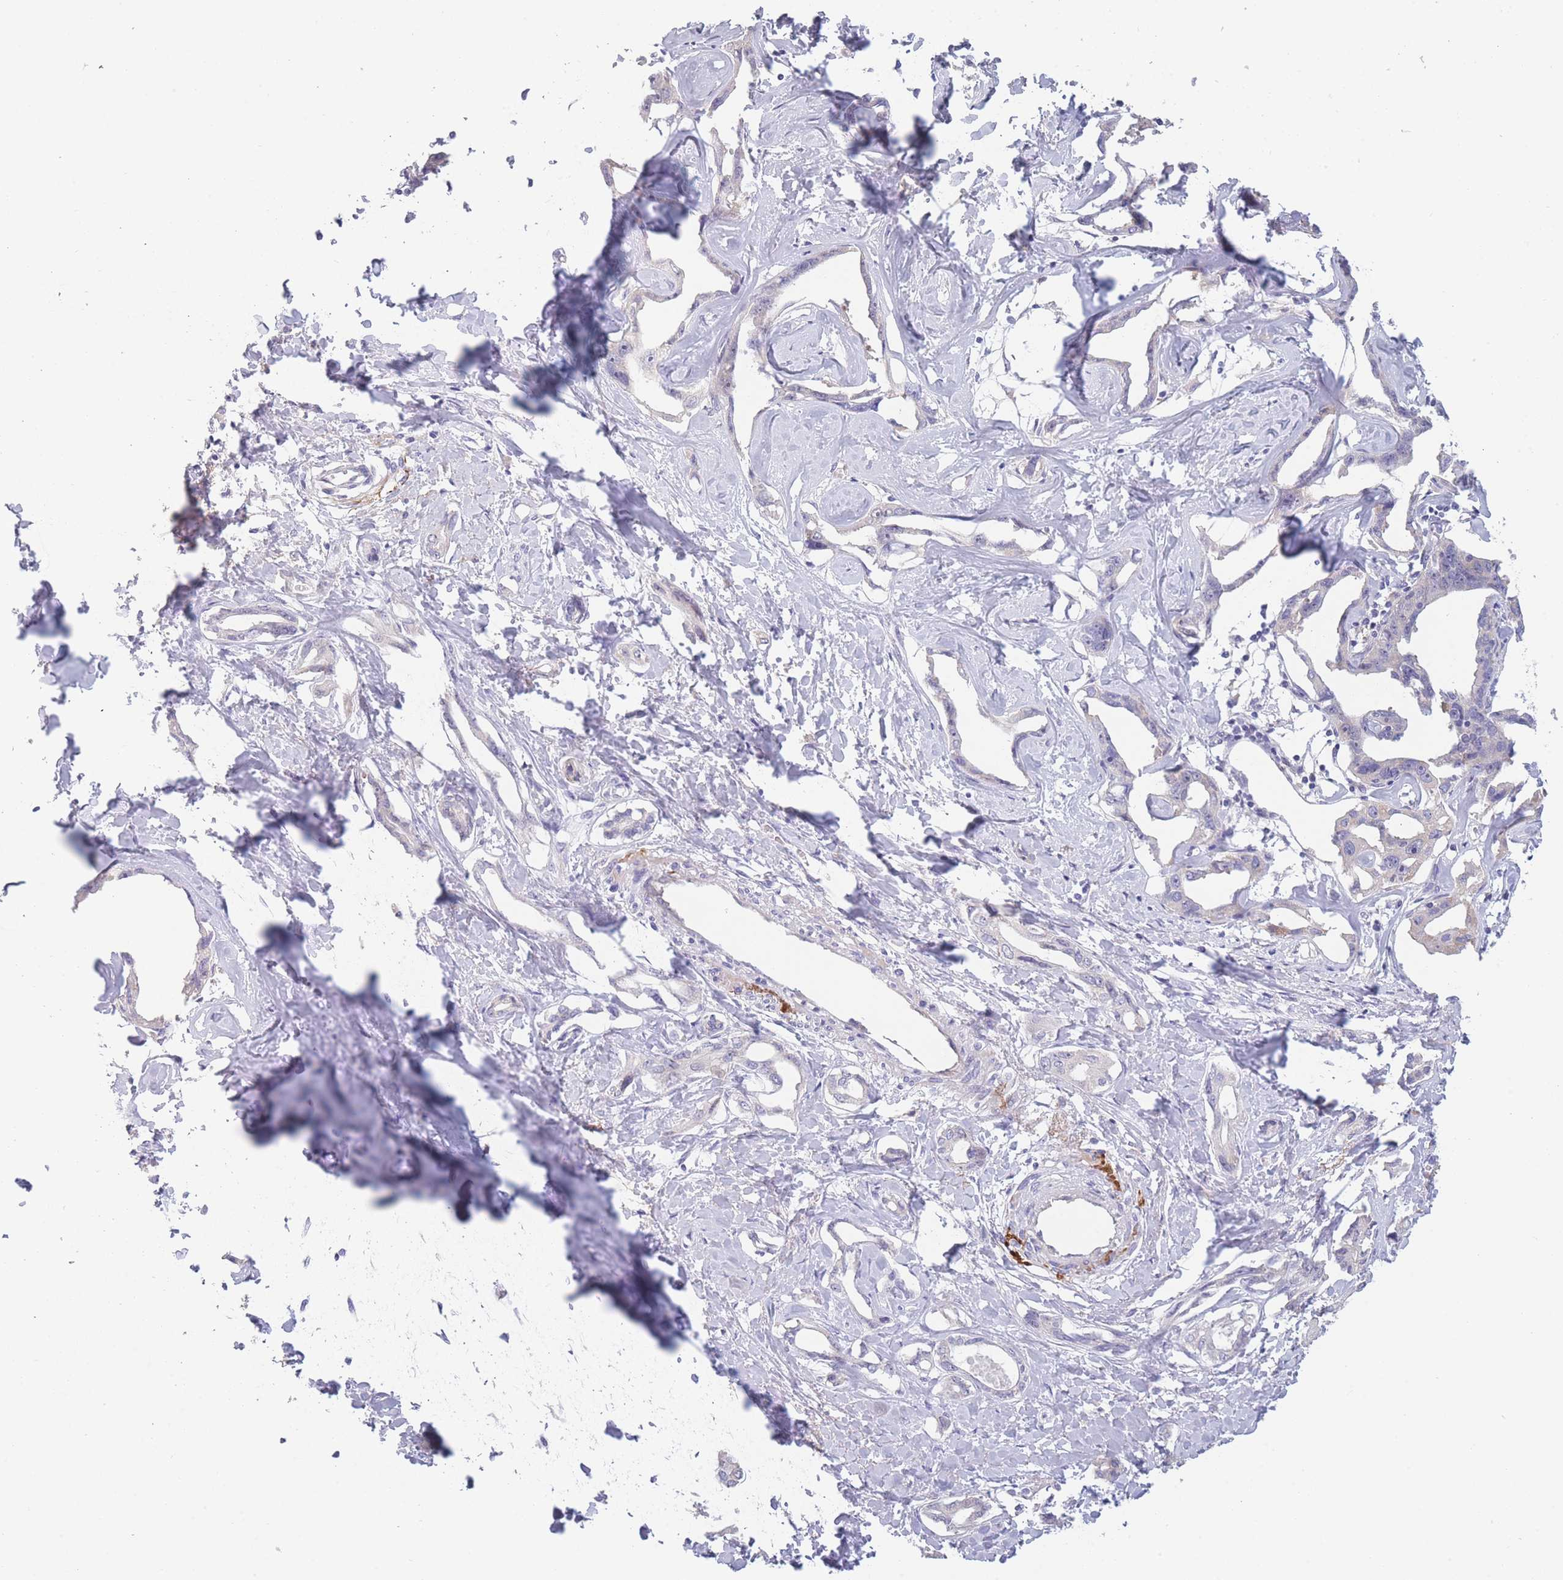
{"staining": {"intensity": "negative", "quantity": "none", "location": "none"}, "tissue": "liver cancer", "cell_type": "Tumor cells", "image_type": "cancer", "snomed": [{"axis": "morphology", "description": "Cholangiocarcinoma"}, {"axis": "topography", "description": "Liver"}], "caption": "DAB (3,3'-diaminobenzidine) immunohistochemical staining of human cholangiocarcinoma (liver) exhibits no significant positivity in tumor cells.", "gene": "NDUFAF6", "patient": {"sex": "male", "age": 59}}